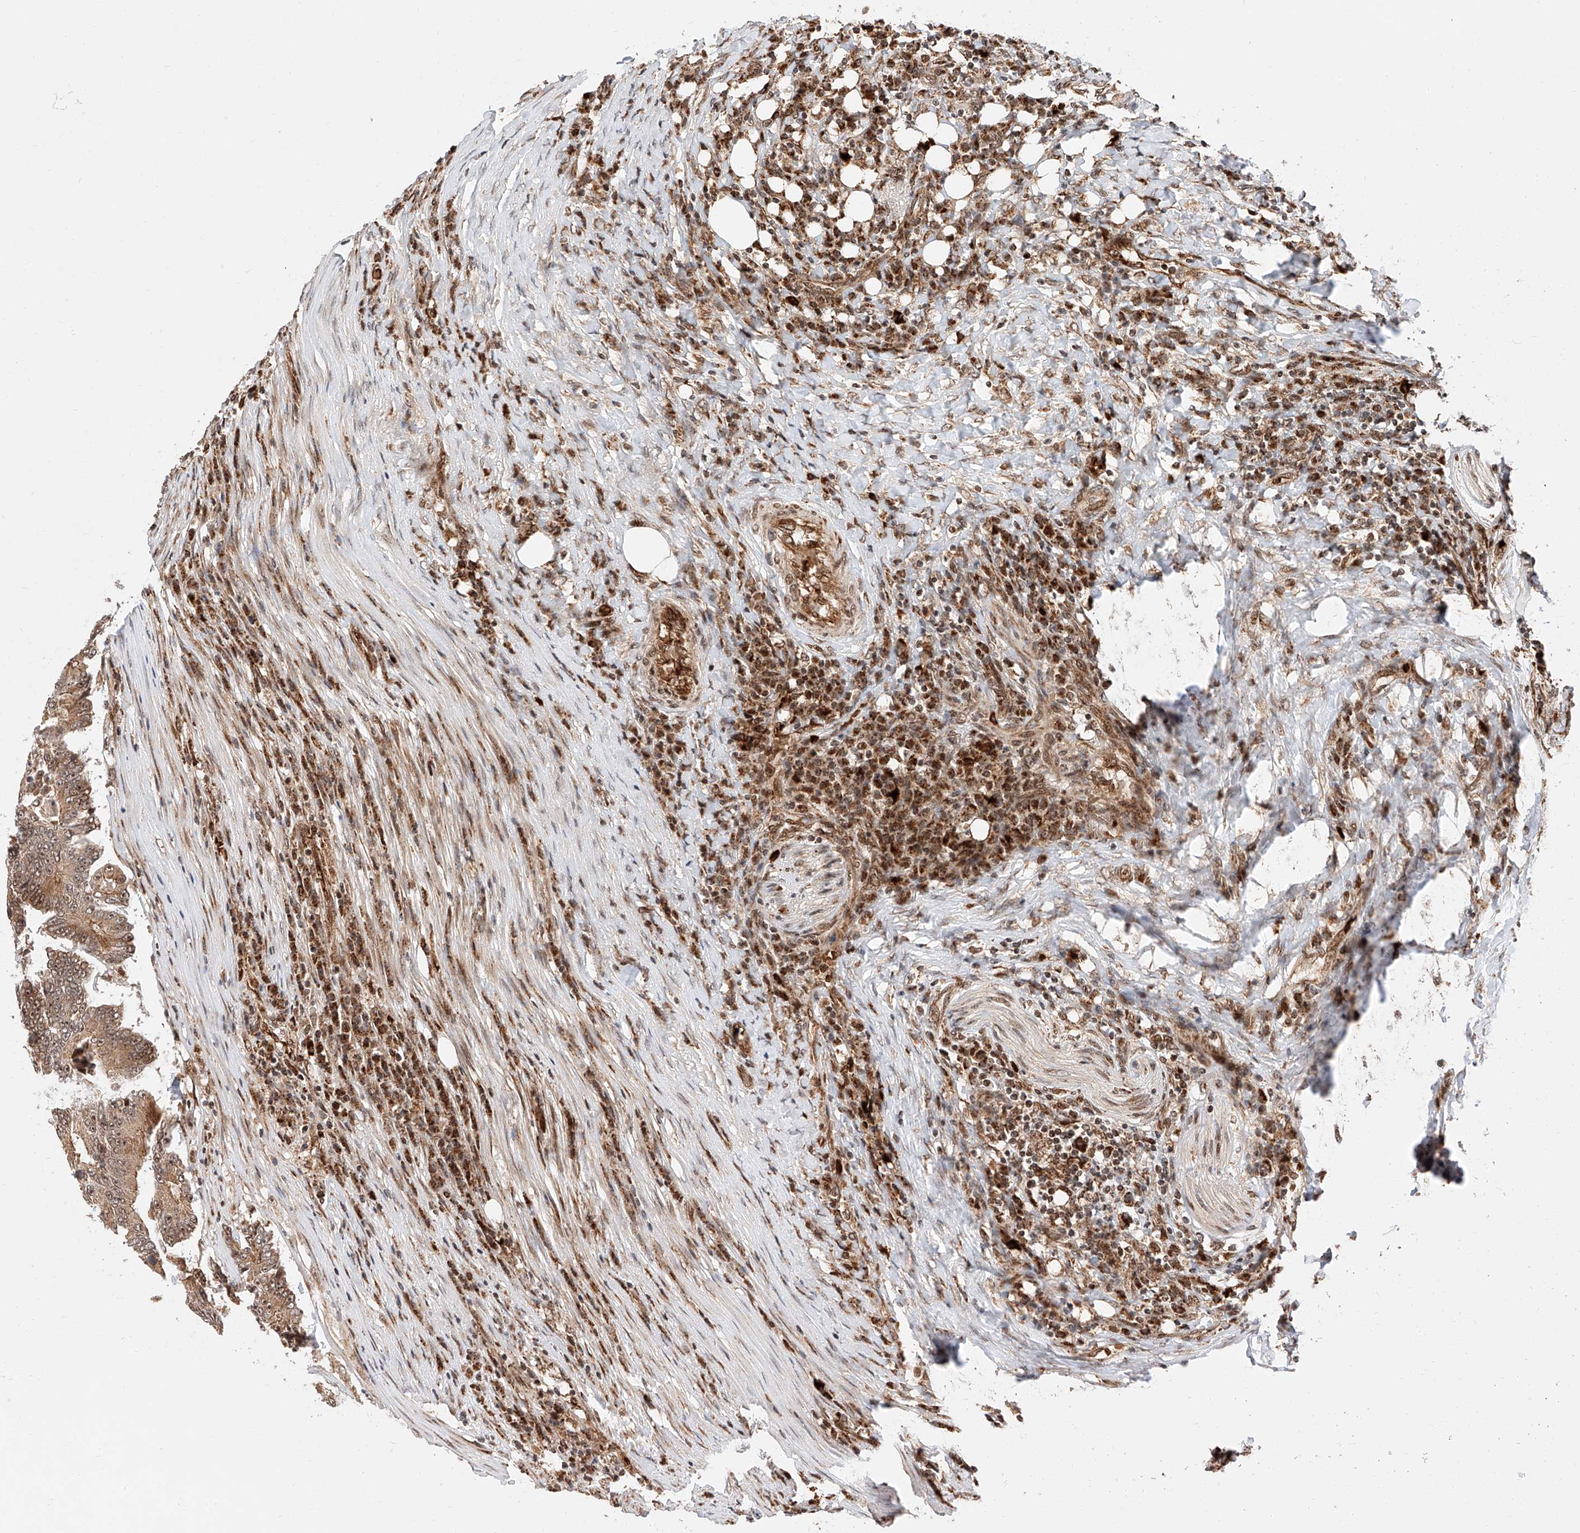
{"staining": {"intensity": "moderate", "quantity": ">75%", "location": "cytoplasmic/membranous,nuclear"}, "tissue": "colorectal cancer", "cell_type": "Tumor cells", "image_type": "cancer", "snomed": [{"axis": "morphology", "description": "Adenocarcinoma, NOS"}, {"axis": "topography", "description": "Colon"}], "caption": "Brown immunohistochemical staining in human colorectal cancer (adenocarcinoma) demonstrates moderate cytoplasmic/membranous and nuclear staining in about >75% of tumor cells. The staining was performed using DAB (3,3'-diaminobenzidine), with brown indicating positive protein expression. Nuclei are stained blue with hematoxylin.", "gene": "THTPA", "patient": {"sex": "male", "age": 83}}